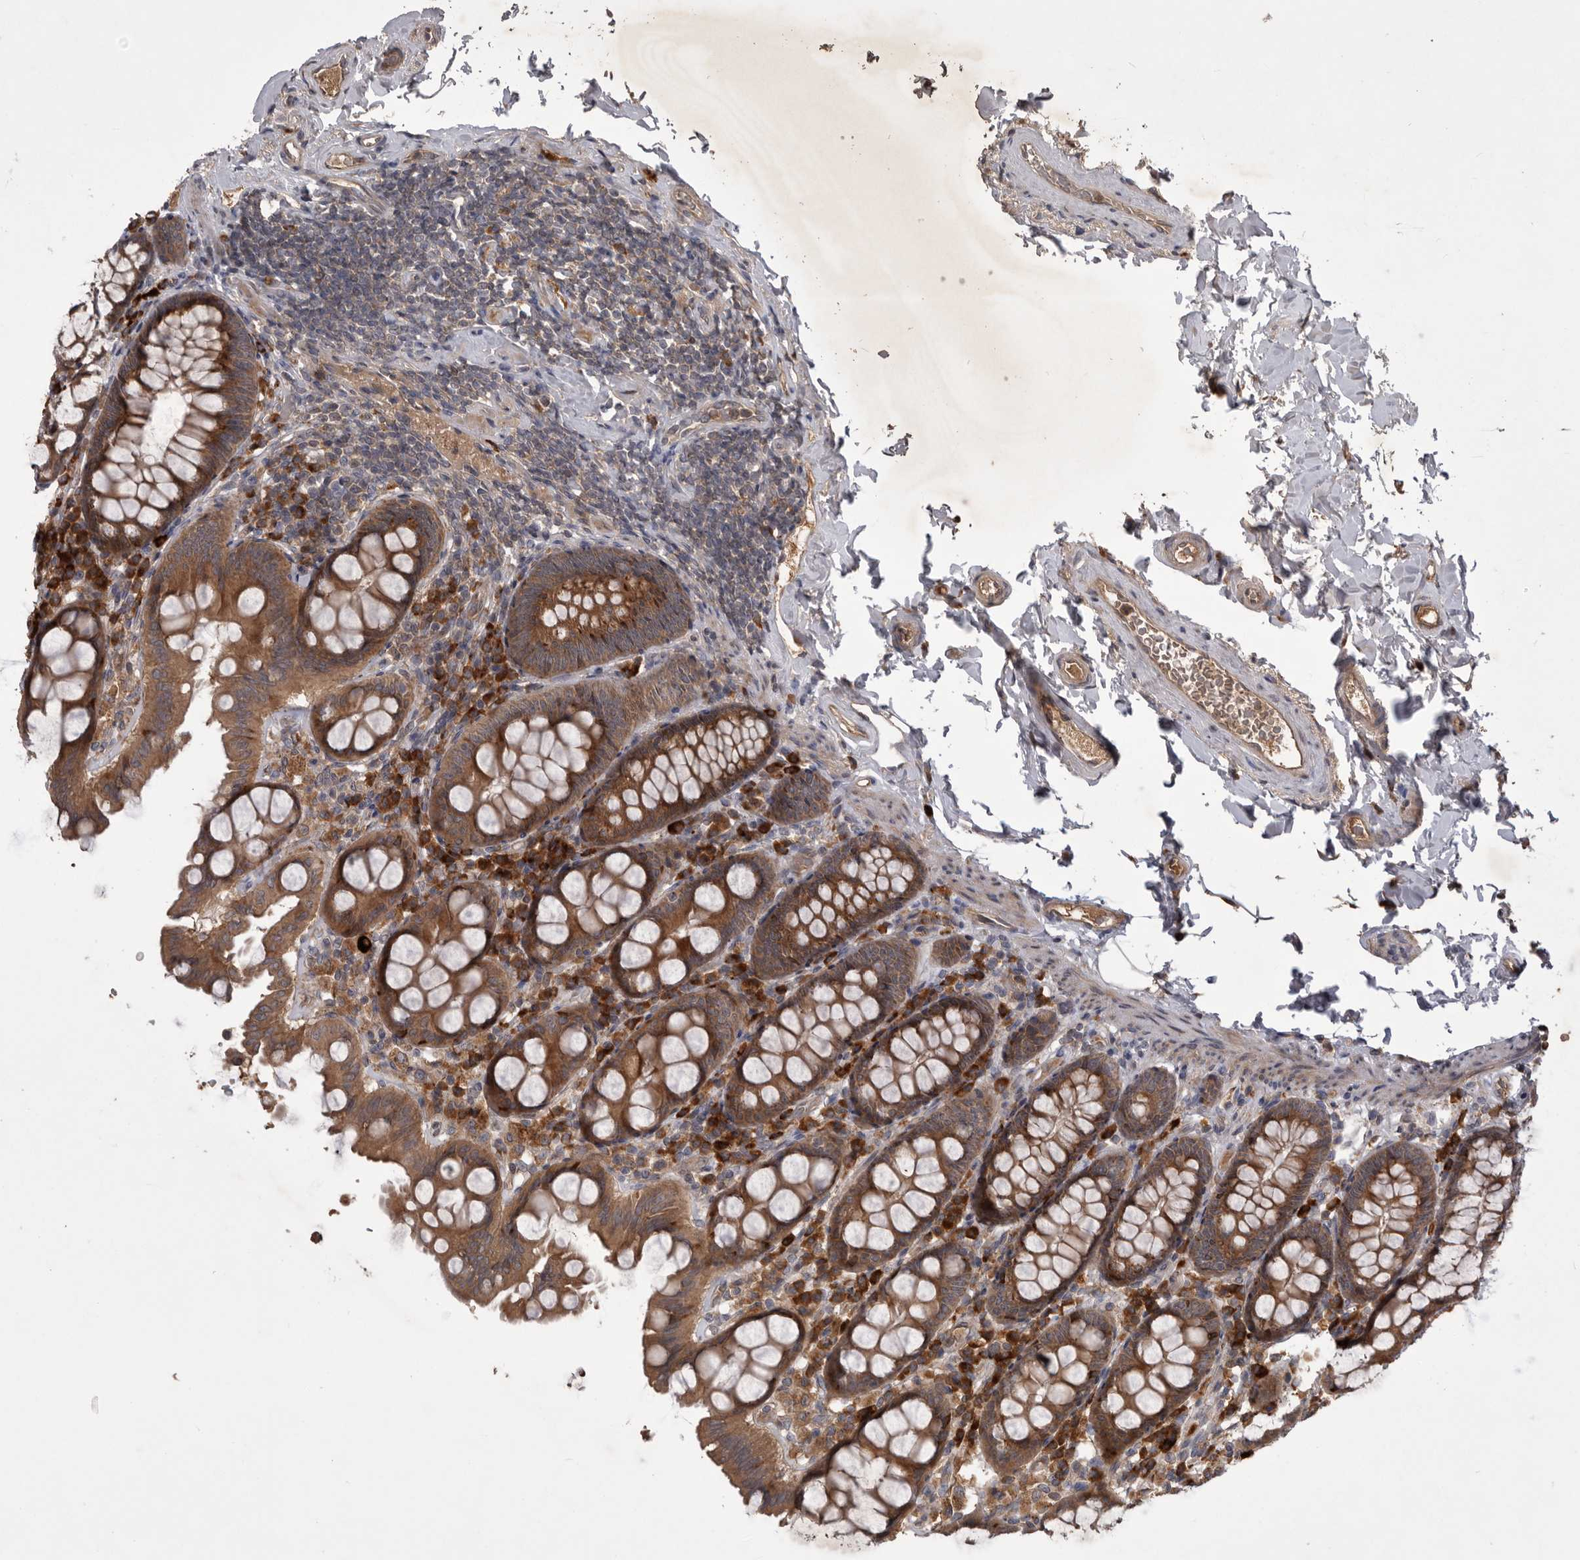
{"staining": {"intensity": "moderate", "quantity": ">75%", "location": "cytoplasmic/membranous"}, "tissue": "colon", "cell_type": "Endothelial cells", "image_type": "normal", "snomed": [{"axis": "morphology", "description": "Normal tissue, NOS"}, {"axis": "topography", "description": "Colon"}, {"axis": "topography", "description": "Peripheral nerve tissue"}], "caption": "Immunohistochemistry staining of unremarkable colon, which displays medium levels of moderate cytoplasmic/membranous expression in about >75% of endothelial cells indicating moderate cytoplasmic/membranous protein positivity. The staining was performed using DAB (brown) for protein detection and nuclei were counterstained in hematoxylin (blue).", "gene": "RAB3GAP2", "patient": {"sex": "female", "age": 61}}